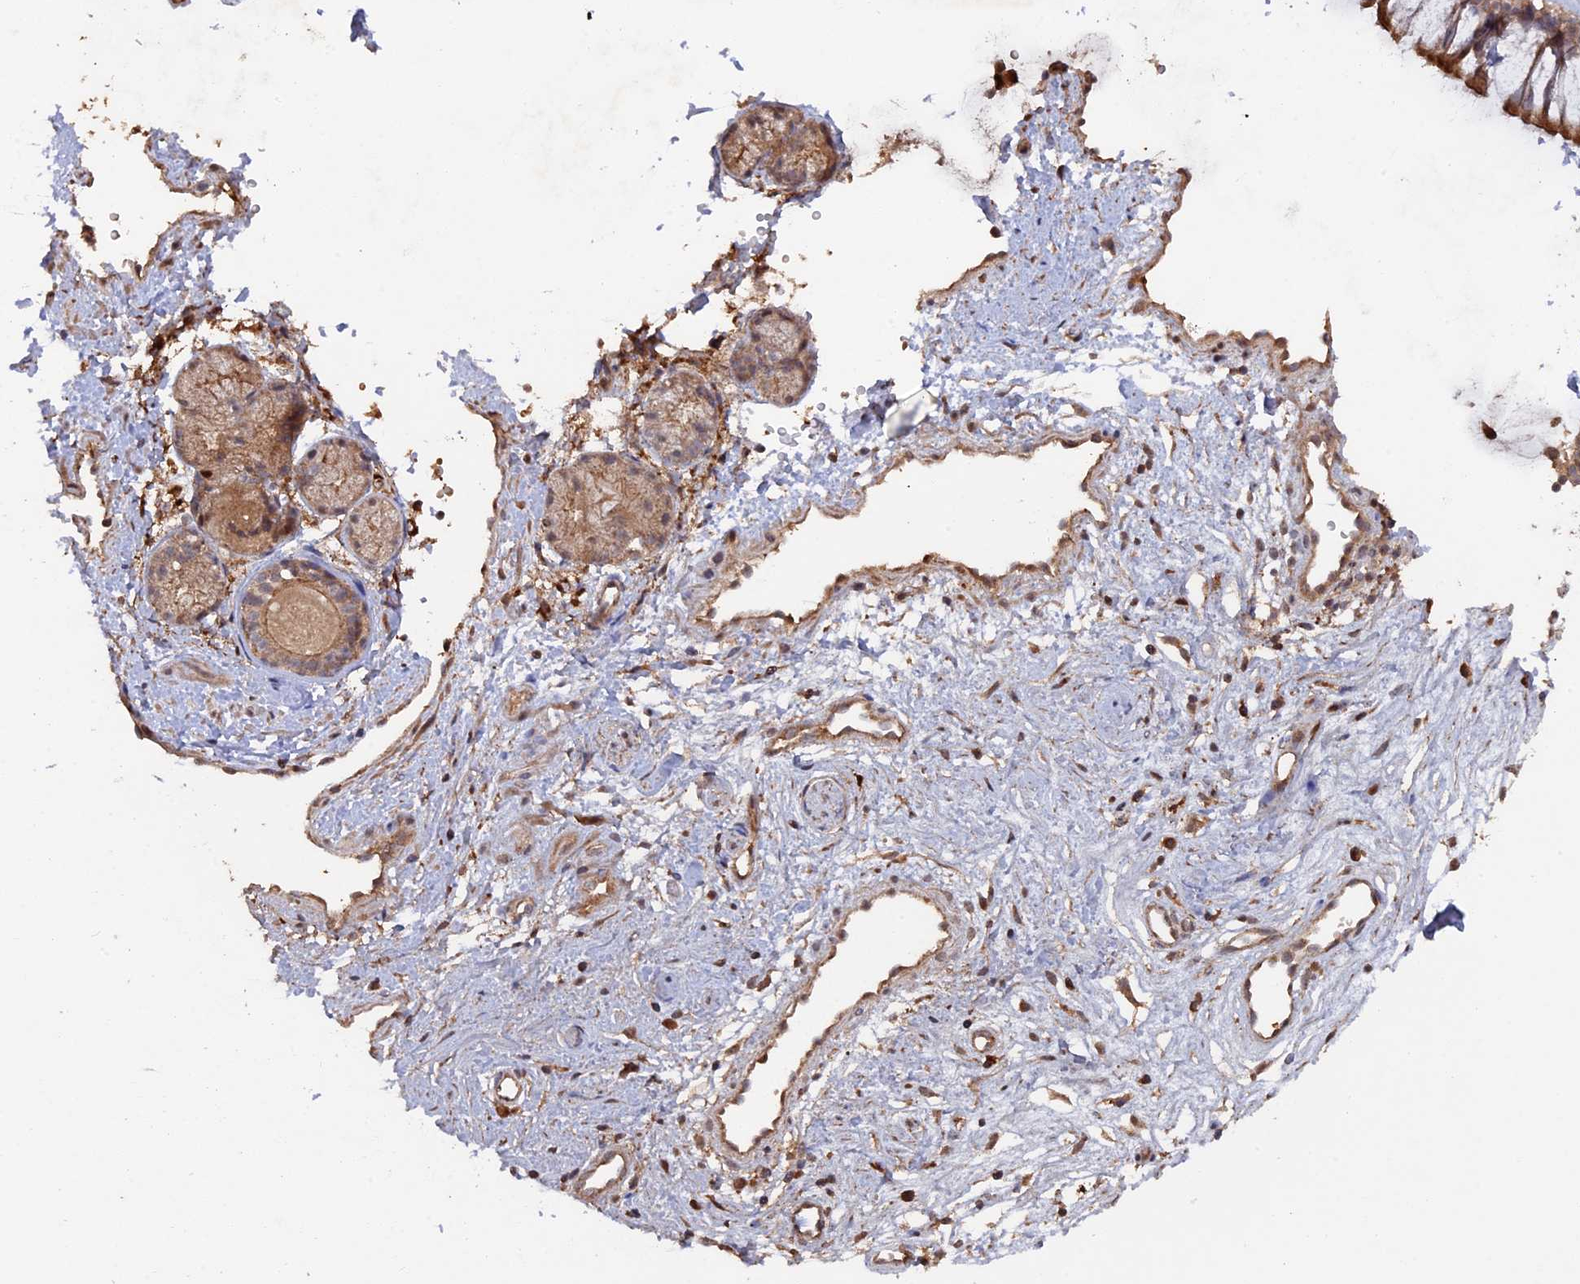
{"staining": {"intensity": "moderate", "quantity": ">75%", "location": "cytoplasmic/membranous"}, "tissue": "nasopharynx", "cell_type": "Respiratory epithelial cells", "image_type": "normal", "snomed": [{"axis": "morphology", "description": "Normal tissue, NOS"}, {"axis": "topography", "description": "Nasopharynx"}], "caption": "IHC staining of normal nasopharynx, which displays medium levels of moderate cytoplasmic/membranous expression in approximately >75% of respiratory epithelial cells indicating moderate cytoplasmic/membranous protein staining. The staining was performed using DAB (3,3'-diaminobenzidine) (brown) for protein detection and nuclei were counterstained in hematoxylin (blue).", "gene": "RAB15", "patient": {"sex": "male", "age": 32}}